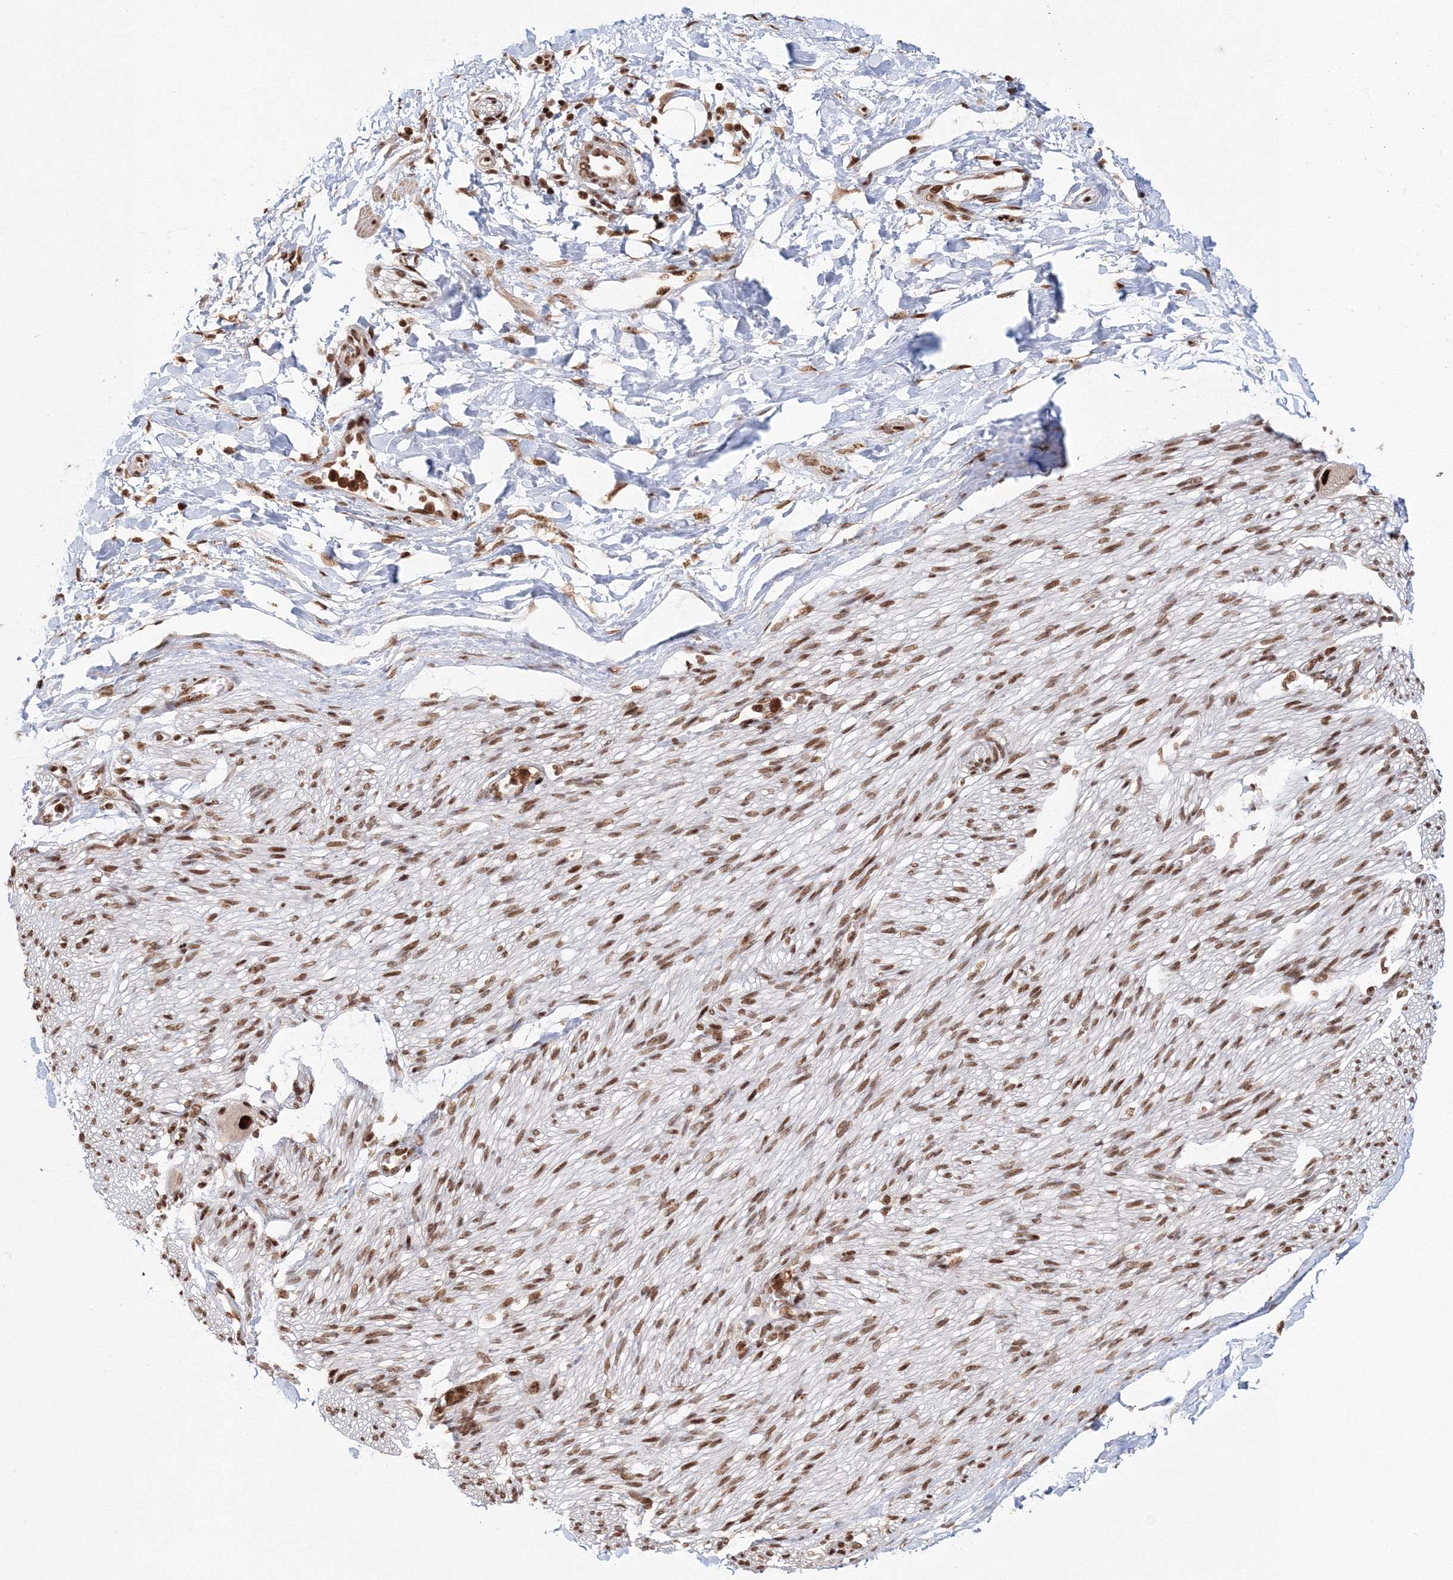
{"staining": {"intensity": "strong", "quantity": ">75%", "location": "nuclear"}, "tissue": "adipose tissue", "cell_type": "Adipocytes", "image_type": "normal", "snomed": [{"axis": "morphology", "description": "Normal tissue, NOS"}, {"axis": "topography", "description": "Kidney"}, {"axis": "topography", "description": "Peripheral nerve tissue"}], "caption": "The histopathology image demonstrates staining of normal adipose tissue, revealing strong nuclear protein positivity (brown color) within adipocytes.", "gene": "KIF20A", "patient": {"sex": "male", "age": 7}}